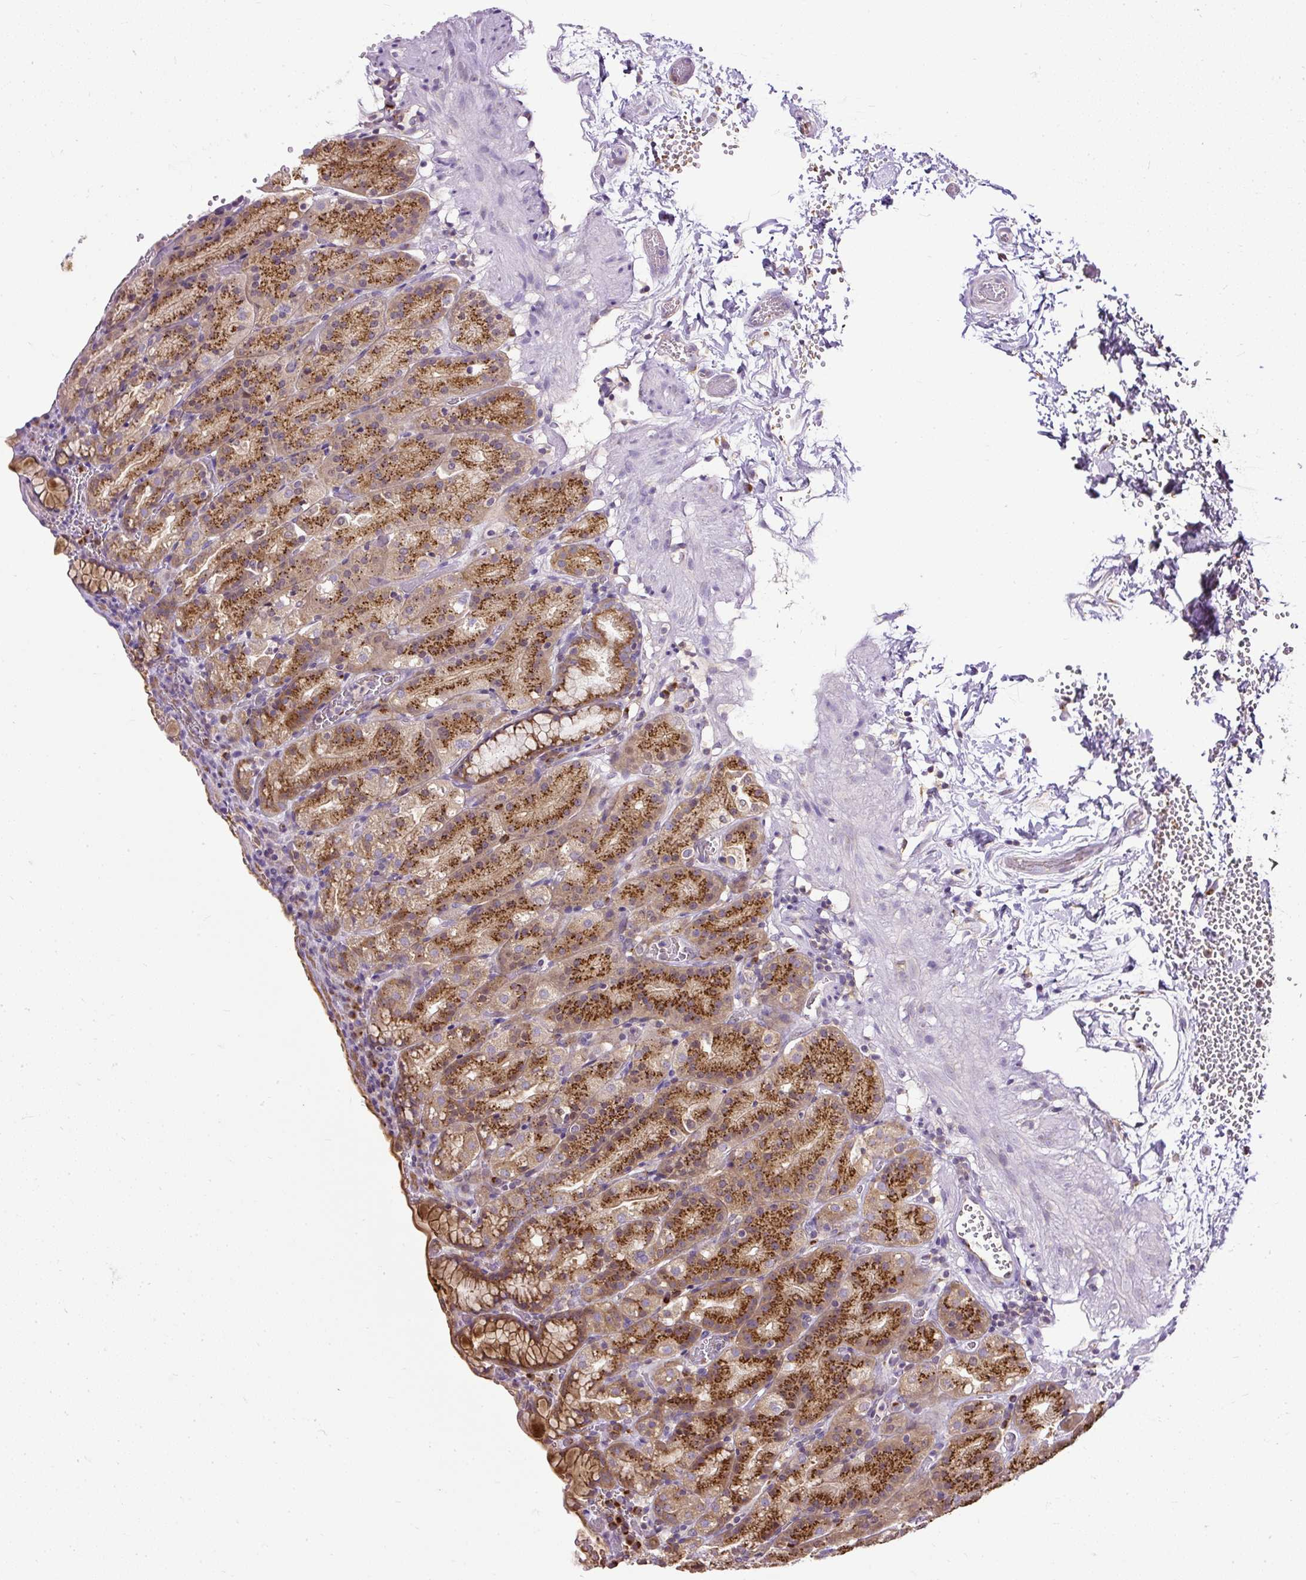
{"staining": {"intensity": "strong", "quantity": "25%-75%", "location": "cytoplasmic/membranous"}, "tissue": "stomach", "cell_type": "Glandular cells", "image_type": "normal", "snomed": [{"axis": "morphology", "description": "Normal tissue, NOS"}, {"axis": "topography", "description": "Stomach, upper"}], "caption": "Protein expression analysis of unremarkable human stomach reveals strong cytoplasmic/membranous expression in about 25%-75% of glandular cells.", "gene": "SMC4", "patient": {"sex": "female", "age": 81}}